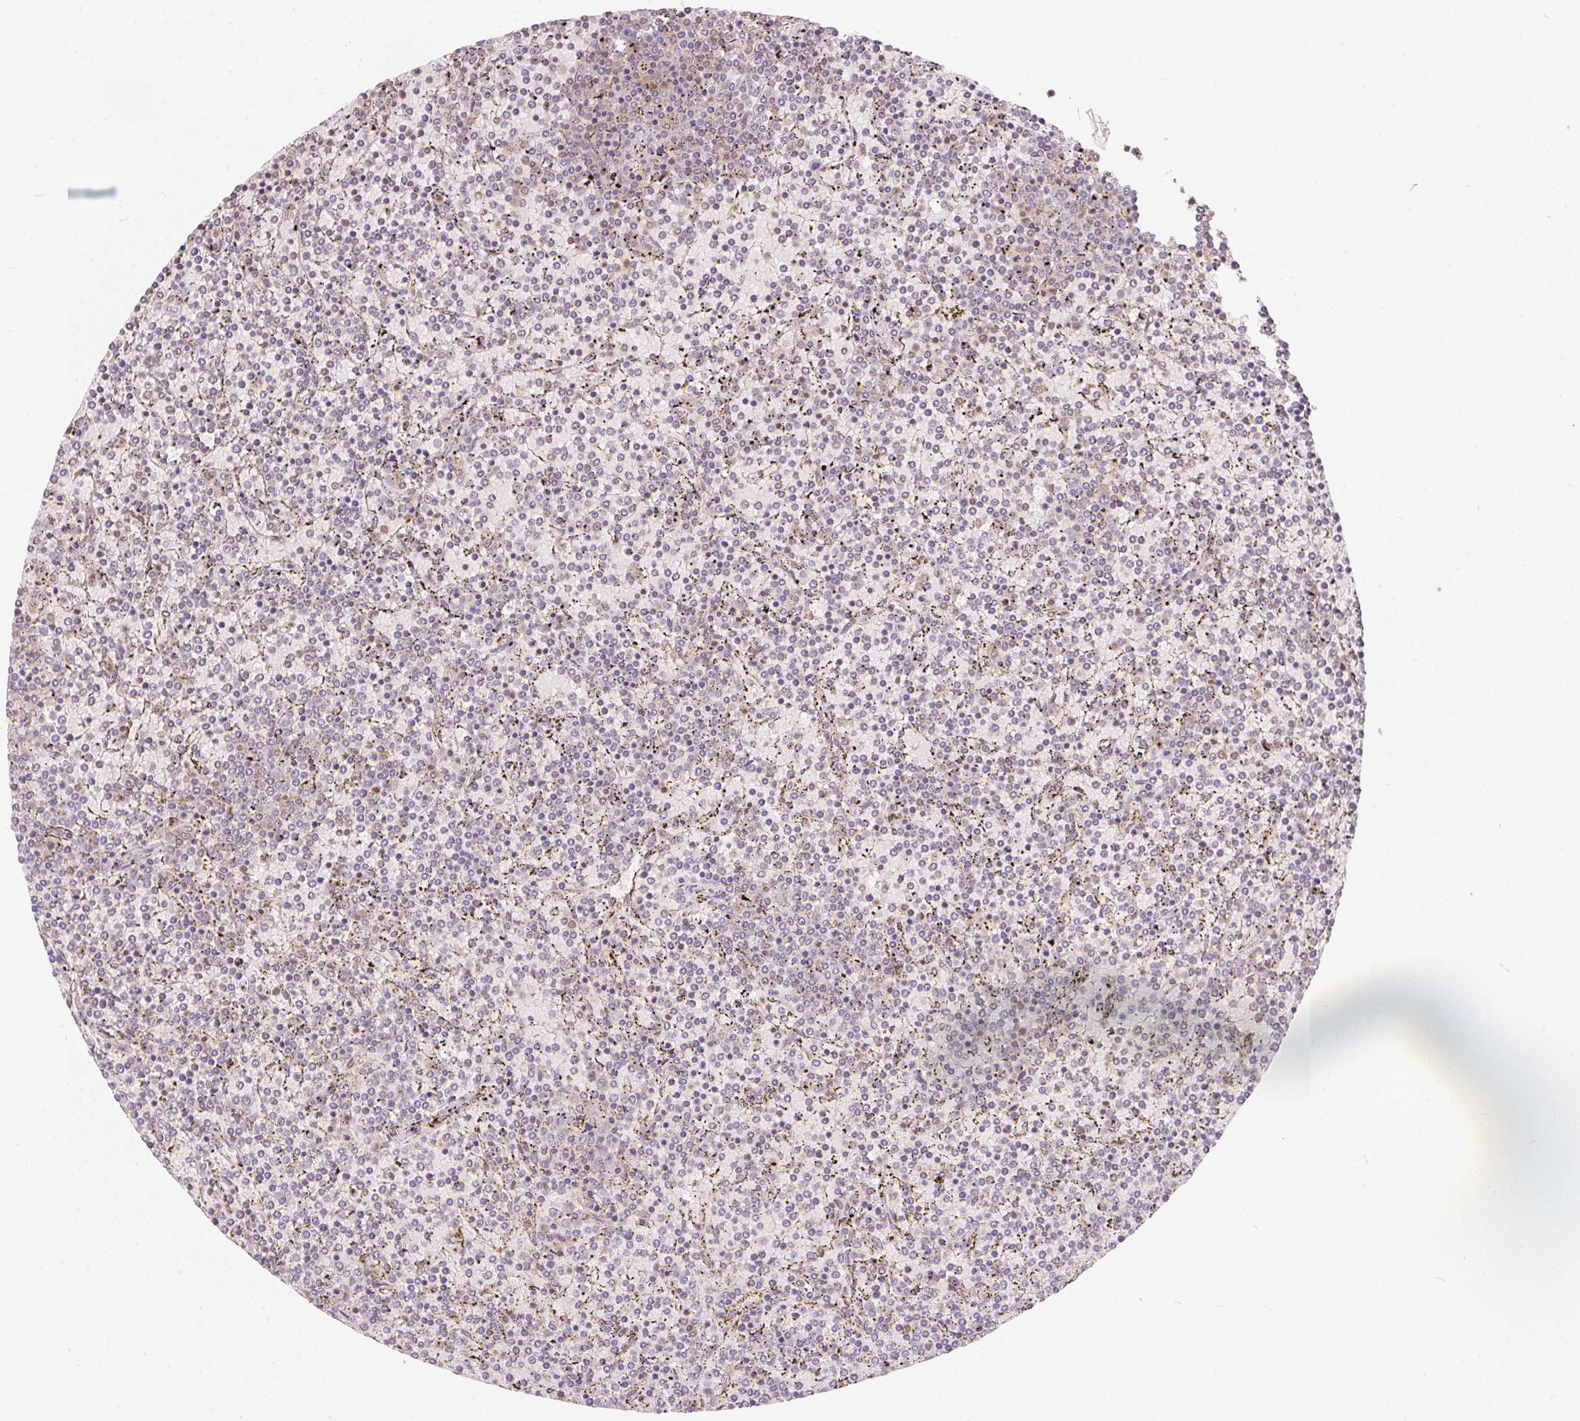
{"staining": {"intensity": "negative", "quantity": "none", "location": "none"}, "tissue": "lymphoma", "cell_type": "Tumor cells", "image_type": "cancer", "snomed": [{"axis": "morphology", "description": "Malignant lymphoma, non-Hodgkin's type, Low grade"}, {"axis": "topography", "description": "Spleen"}], "caption": "Tumor cells show no significant expression in low-grade malignant lymphoma, non-Hodgkin's type.", "gene": "BLMH", "patient": {"sex": "female", "age": 77}}